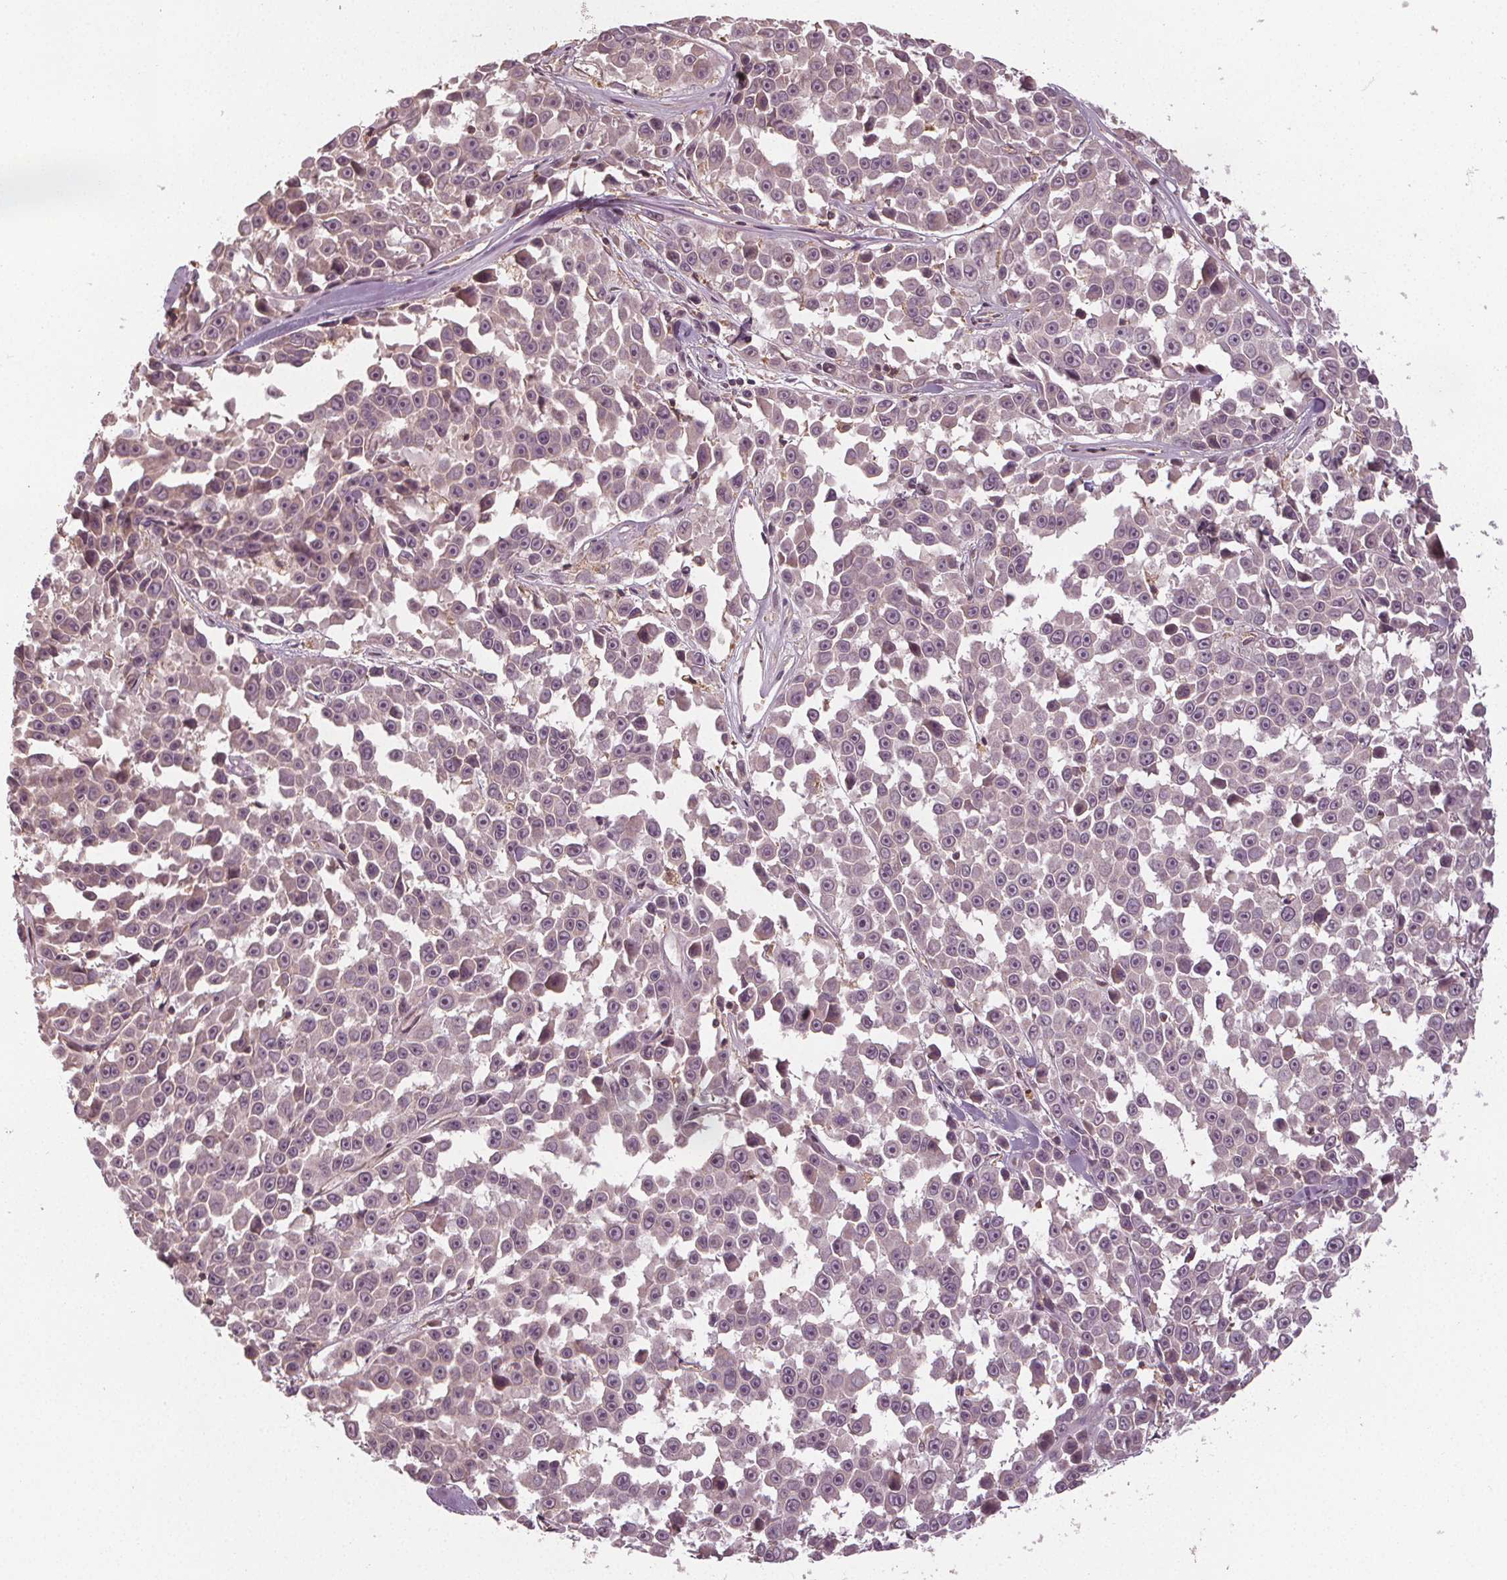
{"staining": {"intensity": "negative", "quantity": "none", "location": "none"}, "tissue": "melanoma", "cell_type": "Tumor cells", "image_type": "cancer", "snomed": [{"axis": "morphology", "description": "Malignant melanoma, NOS"}, {"axis": "topography", "description": "Skin"}], "caption": "There is no significant positivity in tumor cells of malignant melanoma.", "gene": "GNB2", "patient": {"sex": "female", "age": 66}}